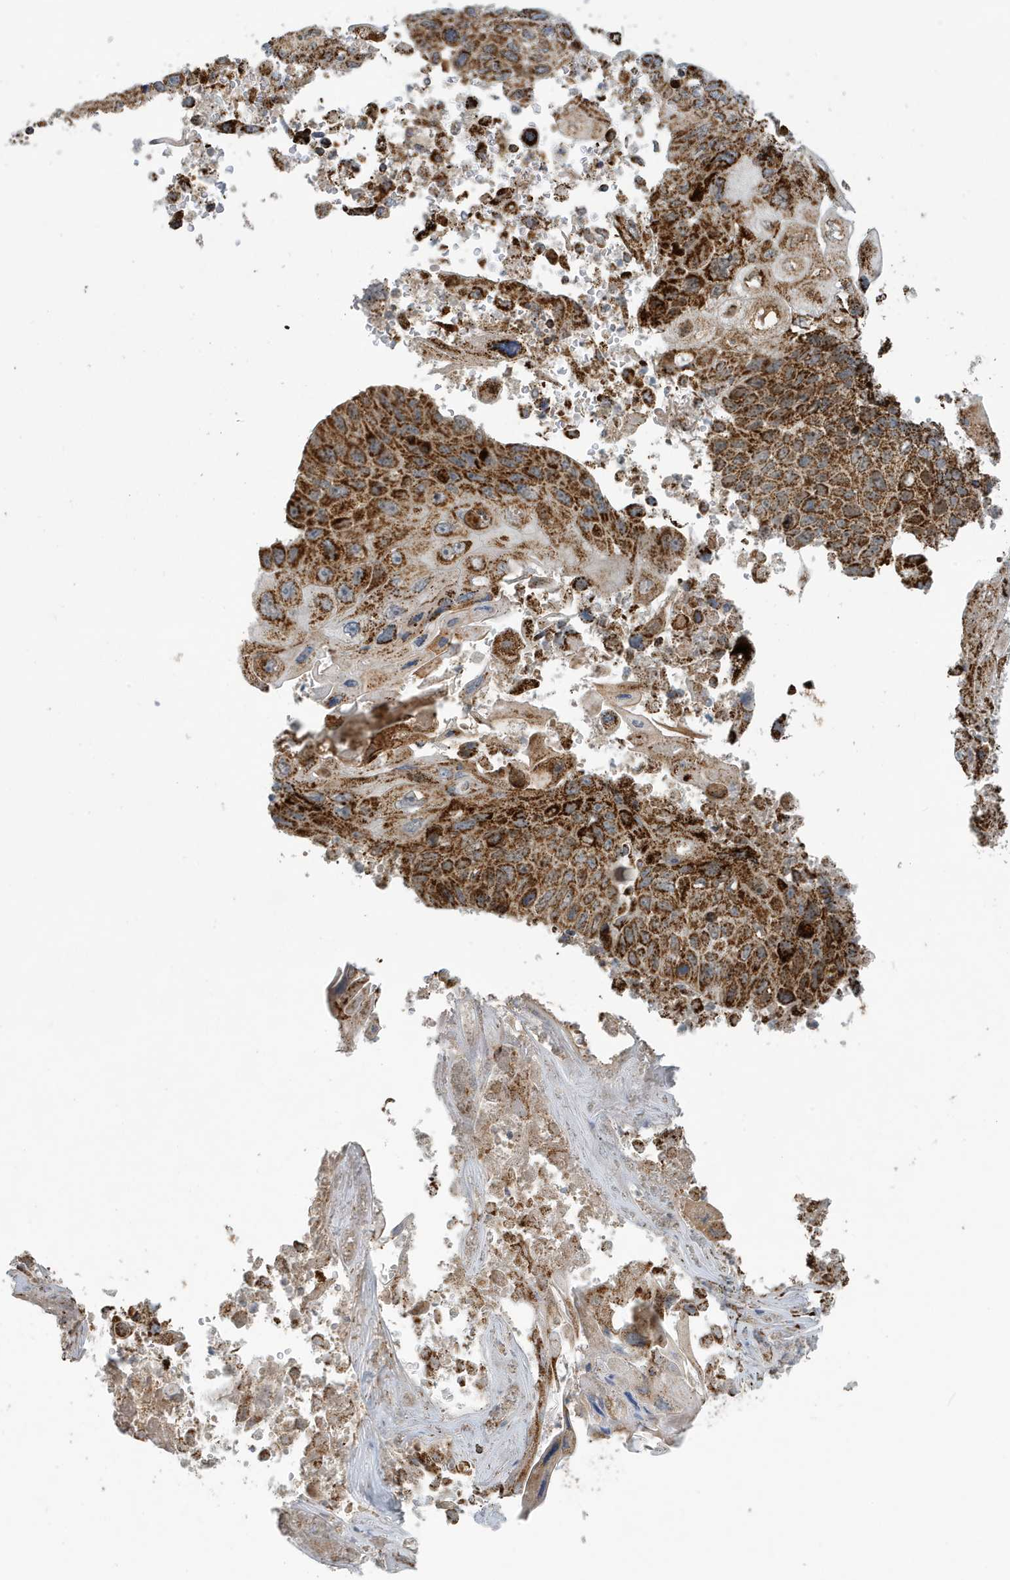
{"staining": {"intensity": "strong", "quantity": ">75%", "location": "cytoplasmic/membranous"}, "tissue": "lung cancer", "cell_type": "Tumor cells", "image_type": "cancer", "snomed": [{"axis": "morphology", "description": "Squamous cell carcinoma, NOS"}, {"axis": "topography", "description": "Lung"}], "caption": "A brown stain highlights strong cytoplasmic/membranous staining of a protein in human lung squamous cell carcinoma tumor cells. (DAB IHC with brightfield microscopy, high magnification).", "gene": "MAN1A1", "patient": {"sex": "male", "age": 61}}